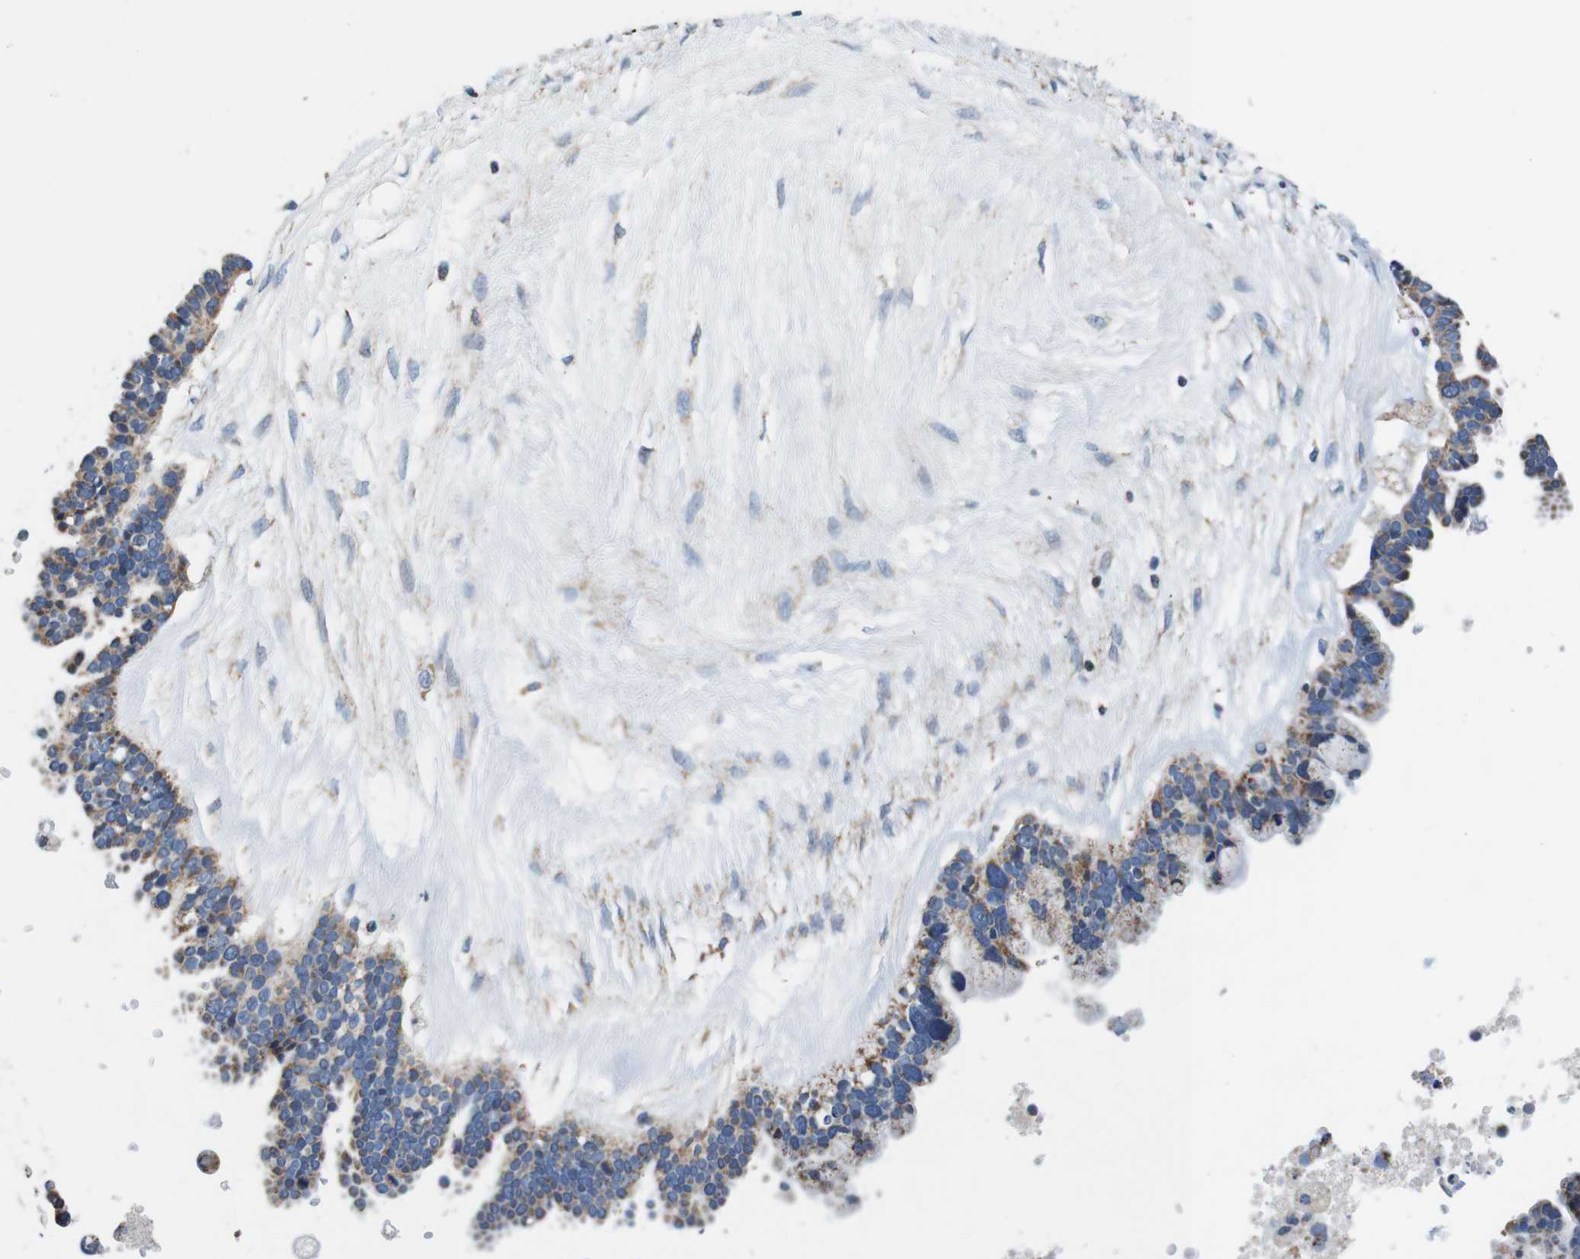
{"staining": {"intensity": "moderate", "quantity": "25%-75%", "location": "cytoplasmic/membranous"}, "tissue": "ovarian cancer", "cell_type": "Tumor cells", "image_type": "cancer", "snomed": [{"axis": "morphology", "description": "Cystadenocarcinoma, serous, NOS"}, {"axis": "topography", "description": "Ovary"}], "caption": "A brown stain labels moderate cytoplasmic/membranous expression of a protein in serous cystadenocarcinoma (ovarian) tumor cells. The staining was performed using DAB, with brown indicating positive protein expression. Nuclei are stained blue with hematoxylin.", "gene": "LRP4", "patient": {"sex": "female", "age": 56}}